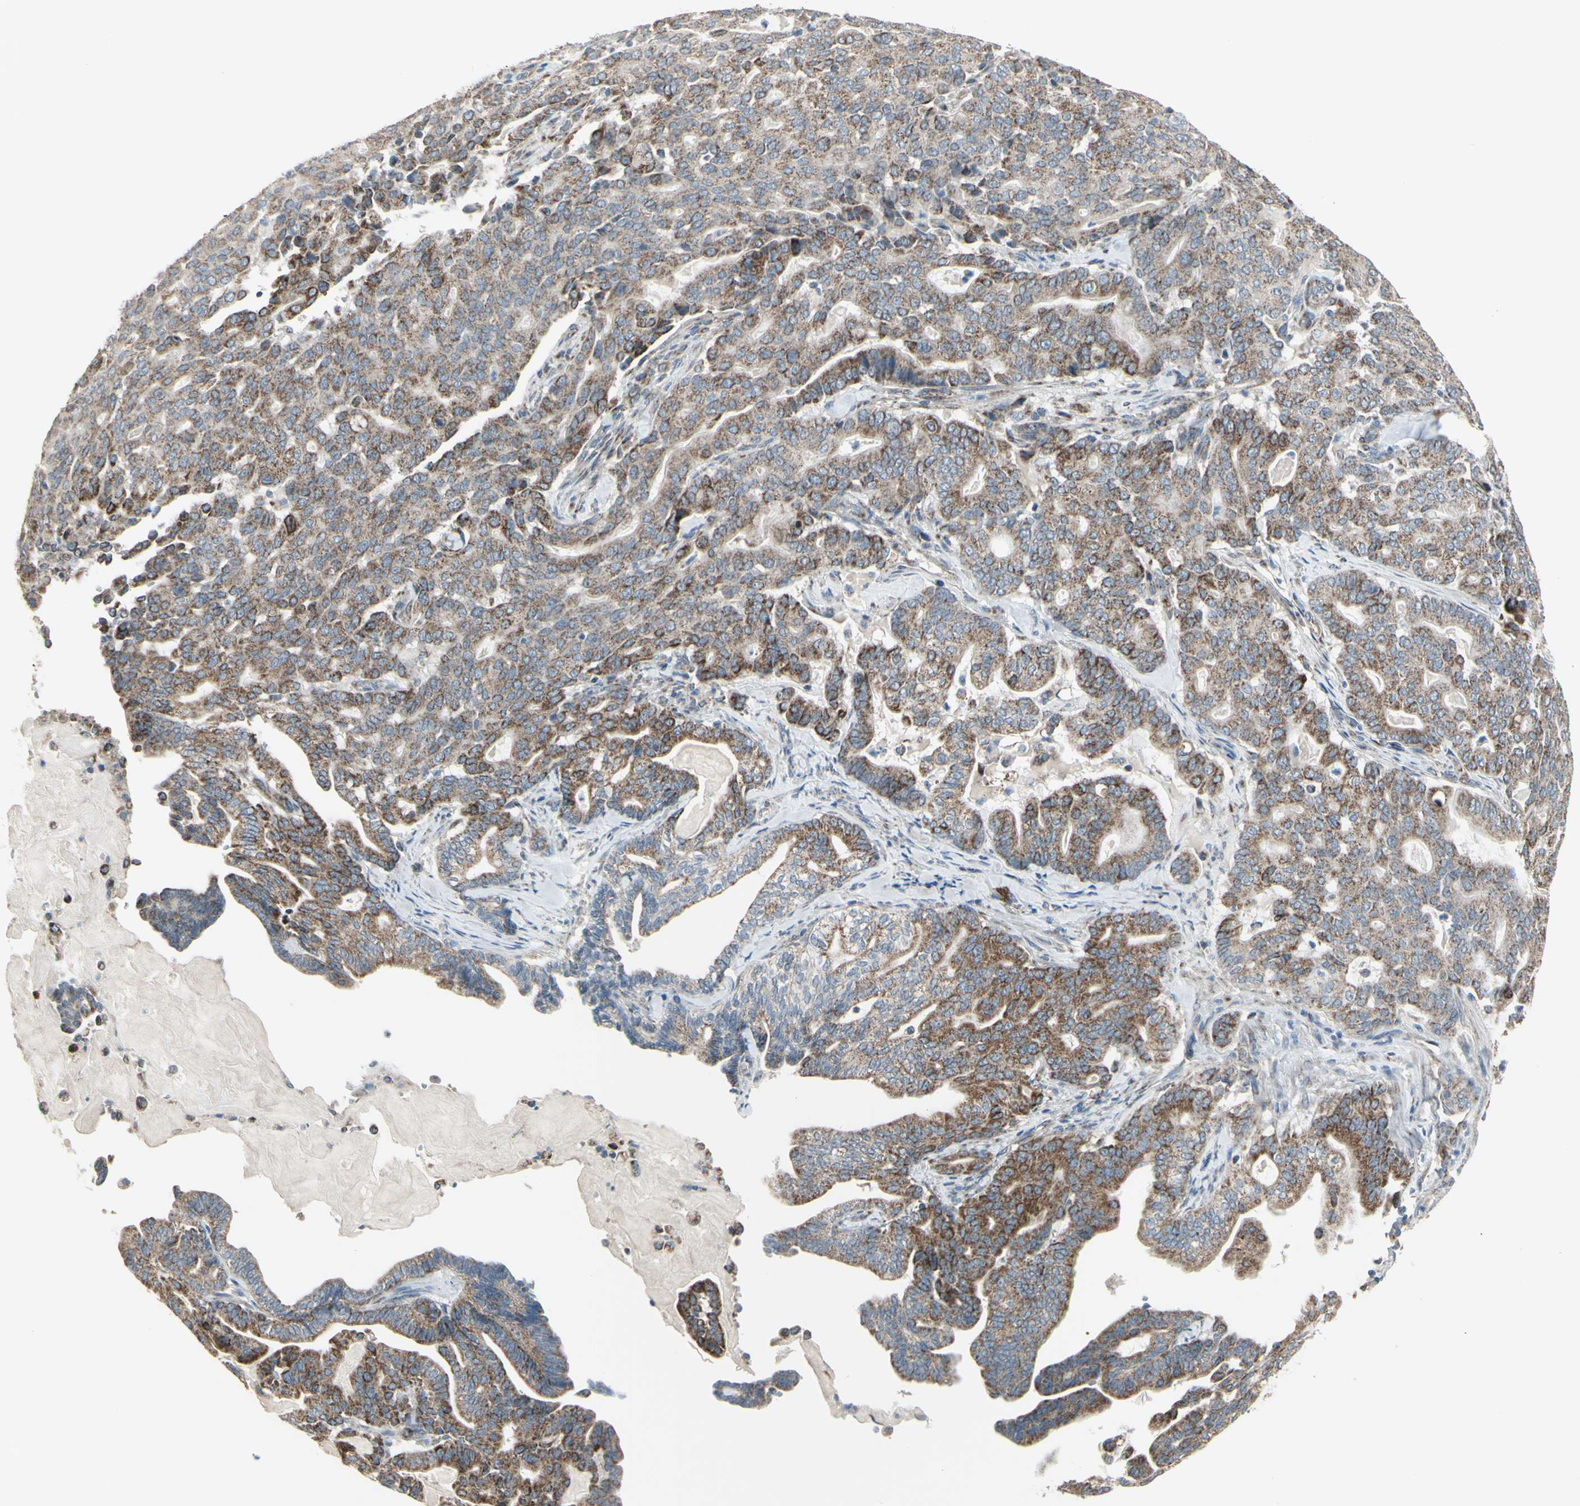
{"staining": {"intensity": "moderate", "quantity": "25%-75%", "location": "cytoplasmic/membranous"}, "tissue": "pancreatic cancer", "cell_type": "Tumor cells", "image_type": "cancer", "snomed": [{"axis": "morphology", "description": "Adenocarcinoma, NOS"}, {"axis": "topography", "description": "Pancreas"}], "caption": "Pancreatic adenocarcinoma stained for a protein (brown) demonstrates moderate cytoplasmic/membranous positive expression in about 25%-75% of tumor cells.", "gene": "FAM171B", "patient": {"sex": "male", "age": 63}}